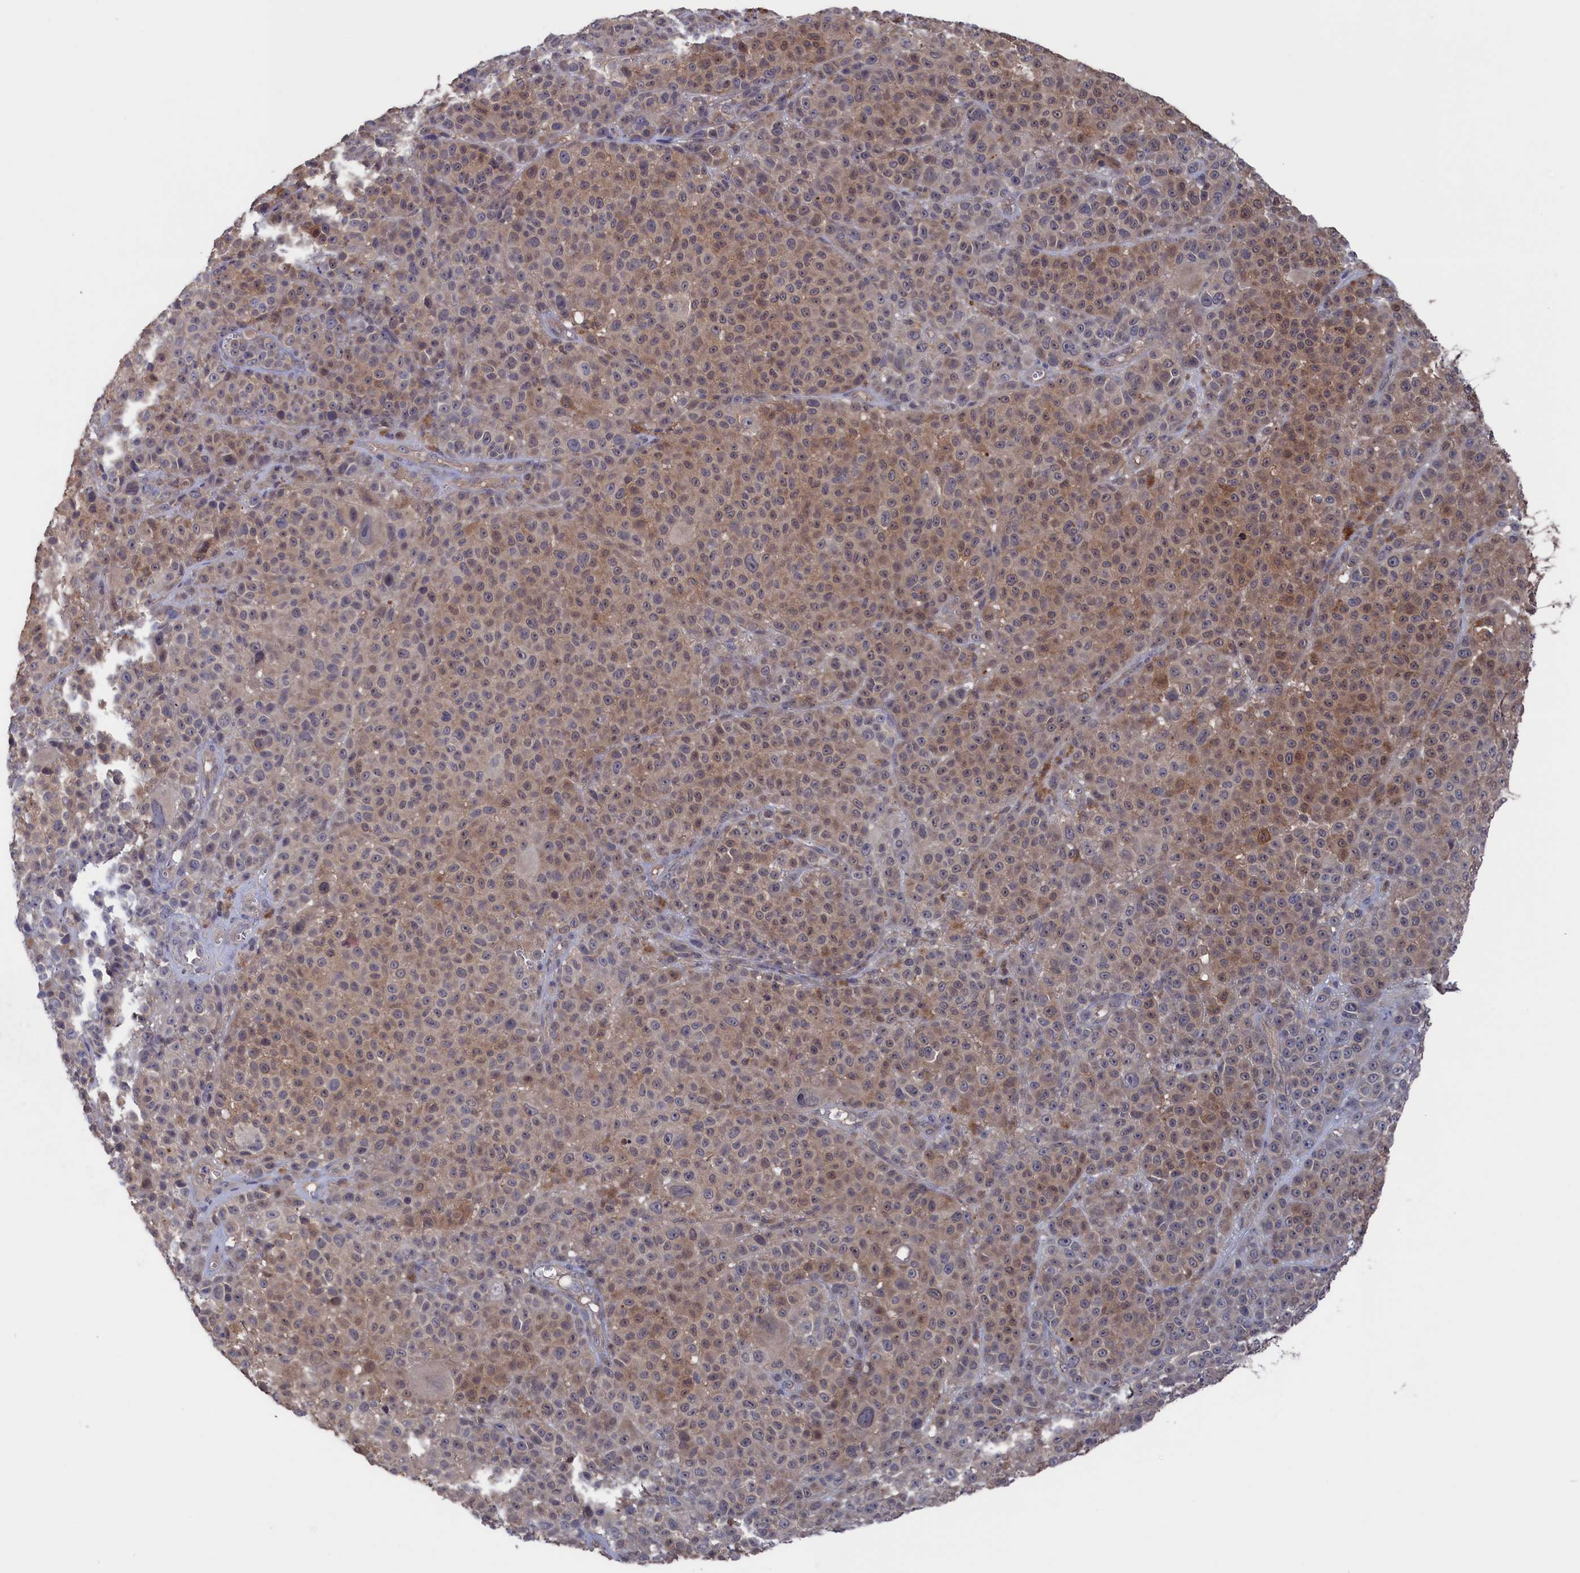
{"staining": {"intensity": "moderate", "quantity": ">75%", "location": "cytoplasmic/membranous,nuclear"}, "tissue": "melanoma", "cell_type": "Tumor cells", "image_type": "cancer", "snomed": [{"axis": "morphology", "description": "Malignant melanoma, NOS"}, {"axis": "topography", "description": "Skin"}], "caption": "Protein expression analysis of human melanoma reveals moderate cytoplasmic/membranous and nuclear staining in approximately >75% of tumor cells. (Stains: DAB in brown, nuclei in blue, Microscopy: brightfield microscopy at high magnification).", "gene": "NUTF2", "patient": {"sex": "female", "age": 94}}